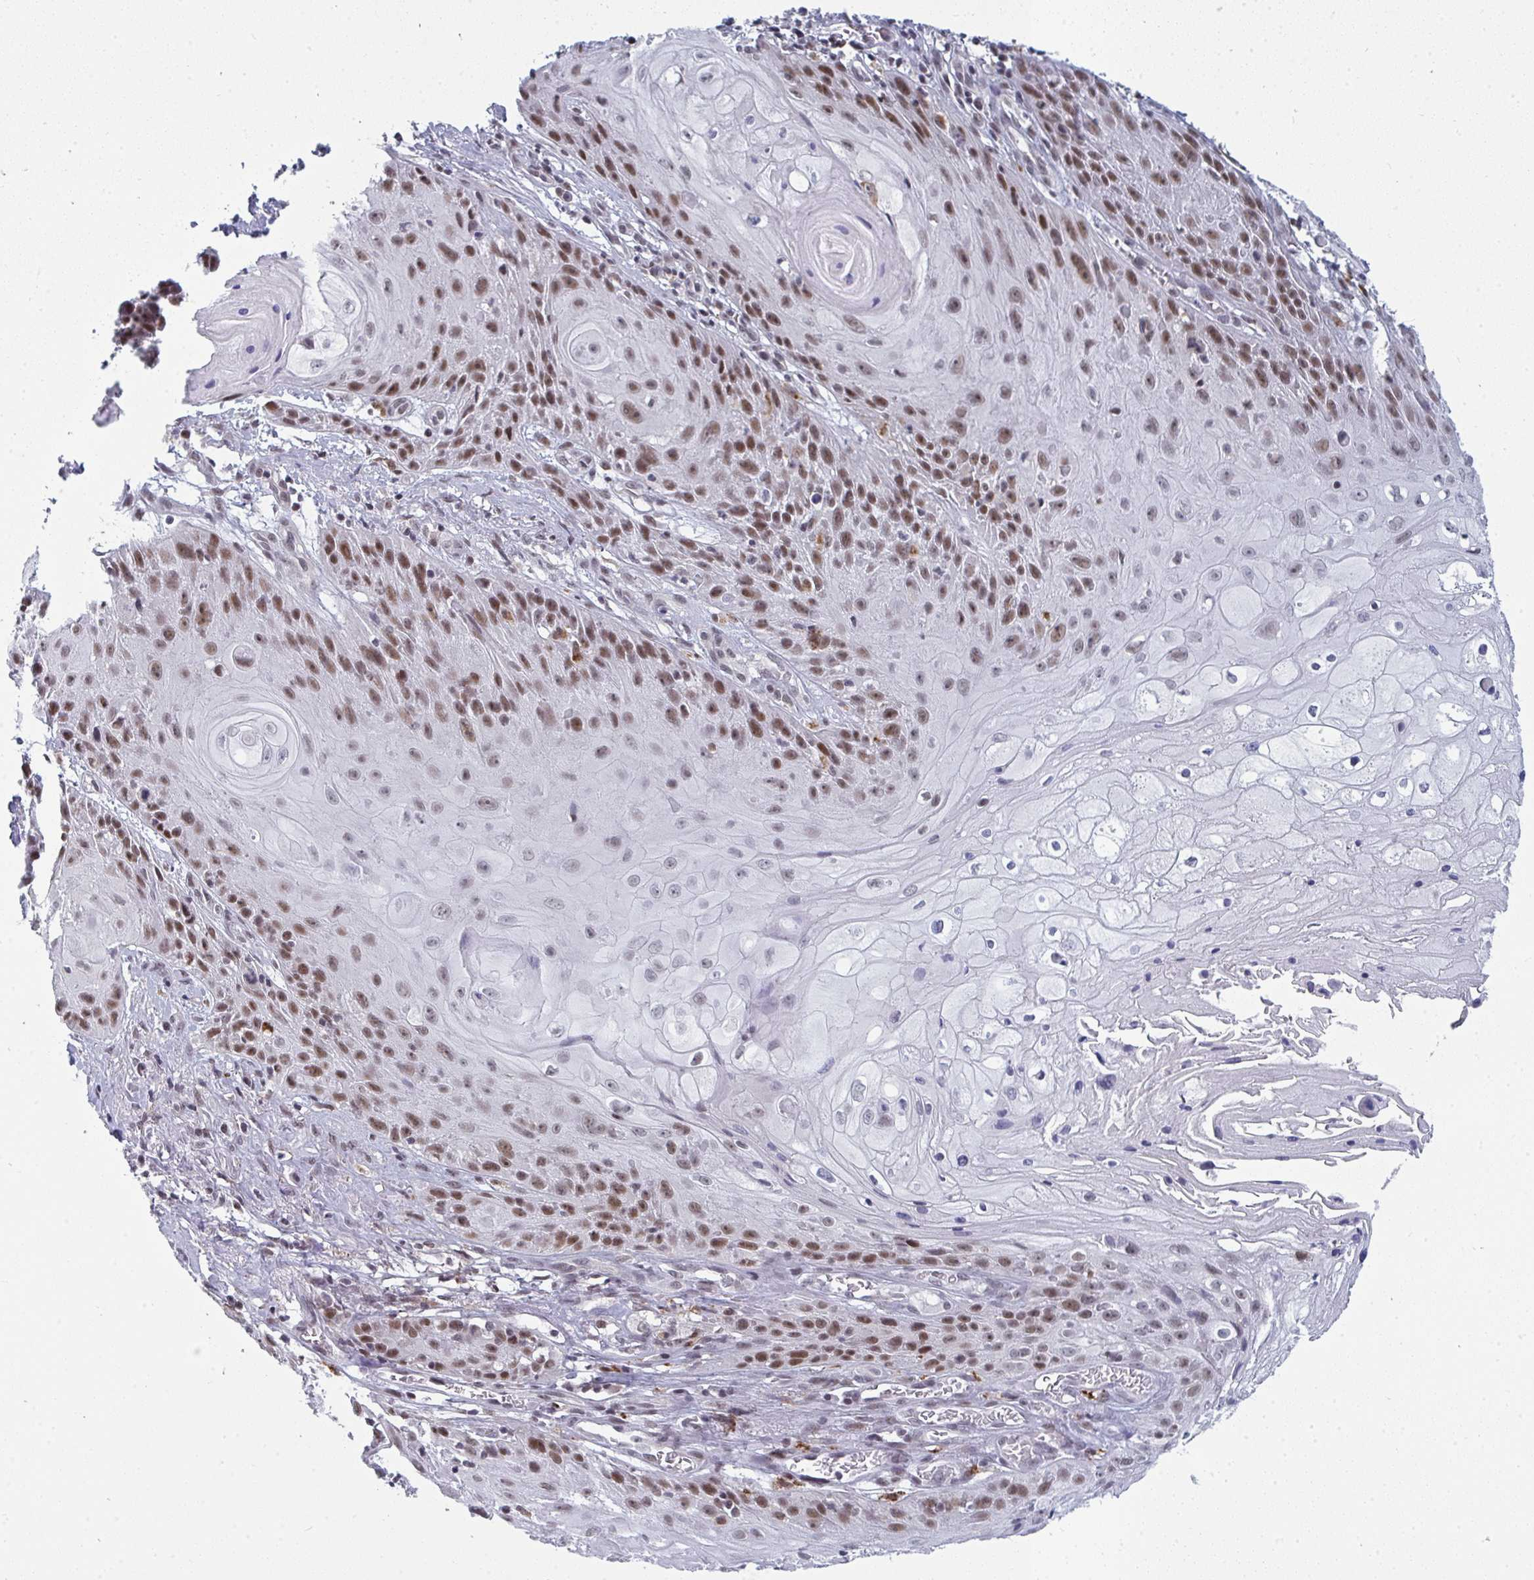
{"staining": {"intensity": "moderate", "quantity": "25%-75%", "location": "nuclear"}, "tissue": "skin cancer", "cell_type": "Tumor cells", "image_type": "cancer", "snomed": [{"axis": "morphology", "description": "Squamous cell carcinoma, NOS"}, {"axis": "topography", "description": "Skin"}, {"axis": "topography", "description": "Vulva"}], "caption": "DAB (3,3'-diaminobenzidine) immunohistochemical staining of skin squamous cell carcinoma shows moderate nuclear protein expression in approximately 25%-75% of tumor cells.", "gene": "ATF1", "patient": {"sex": "female", "age": 76}}